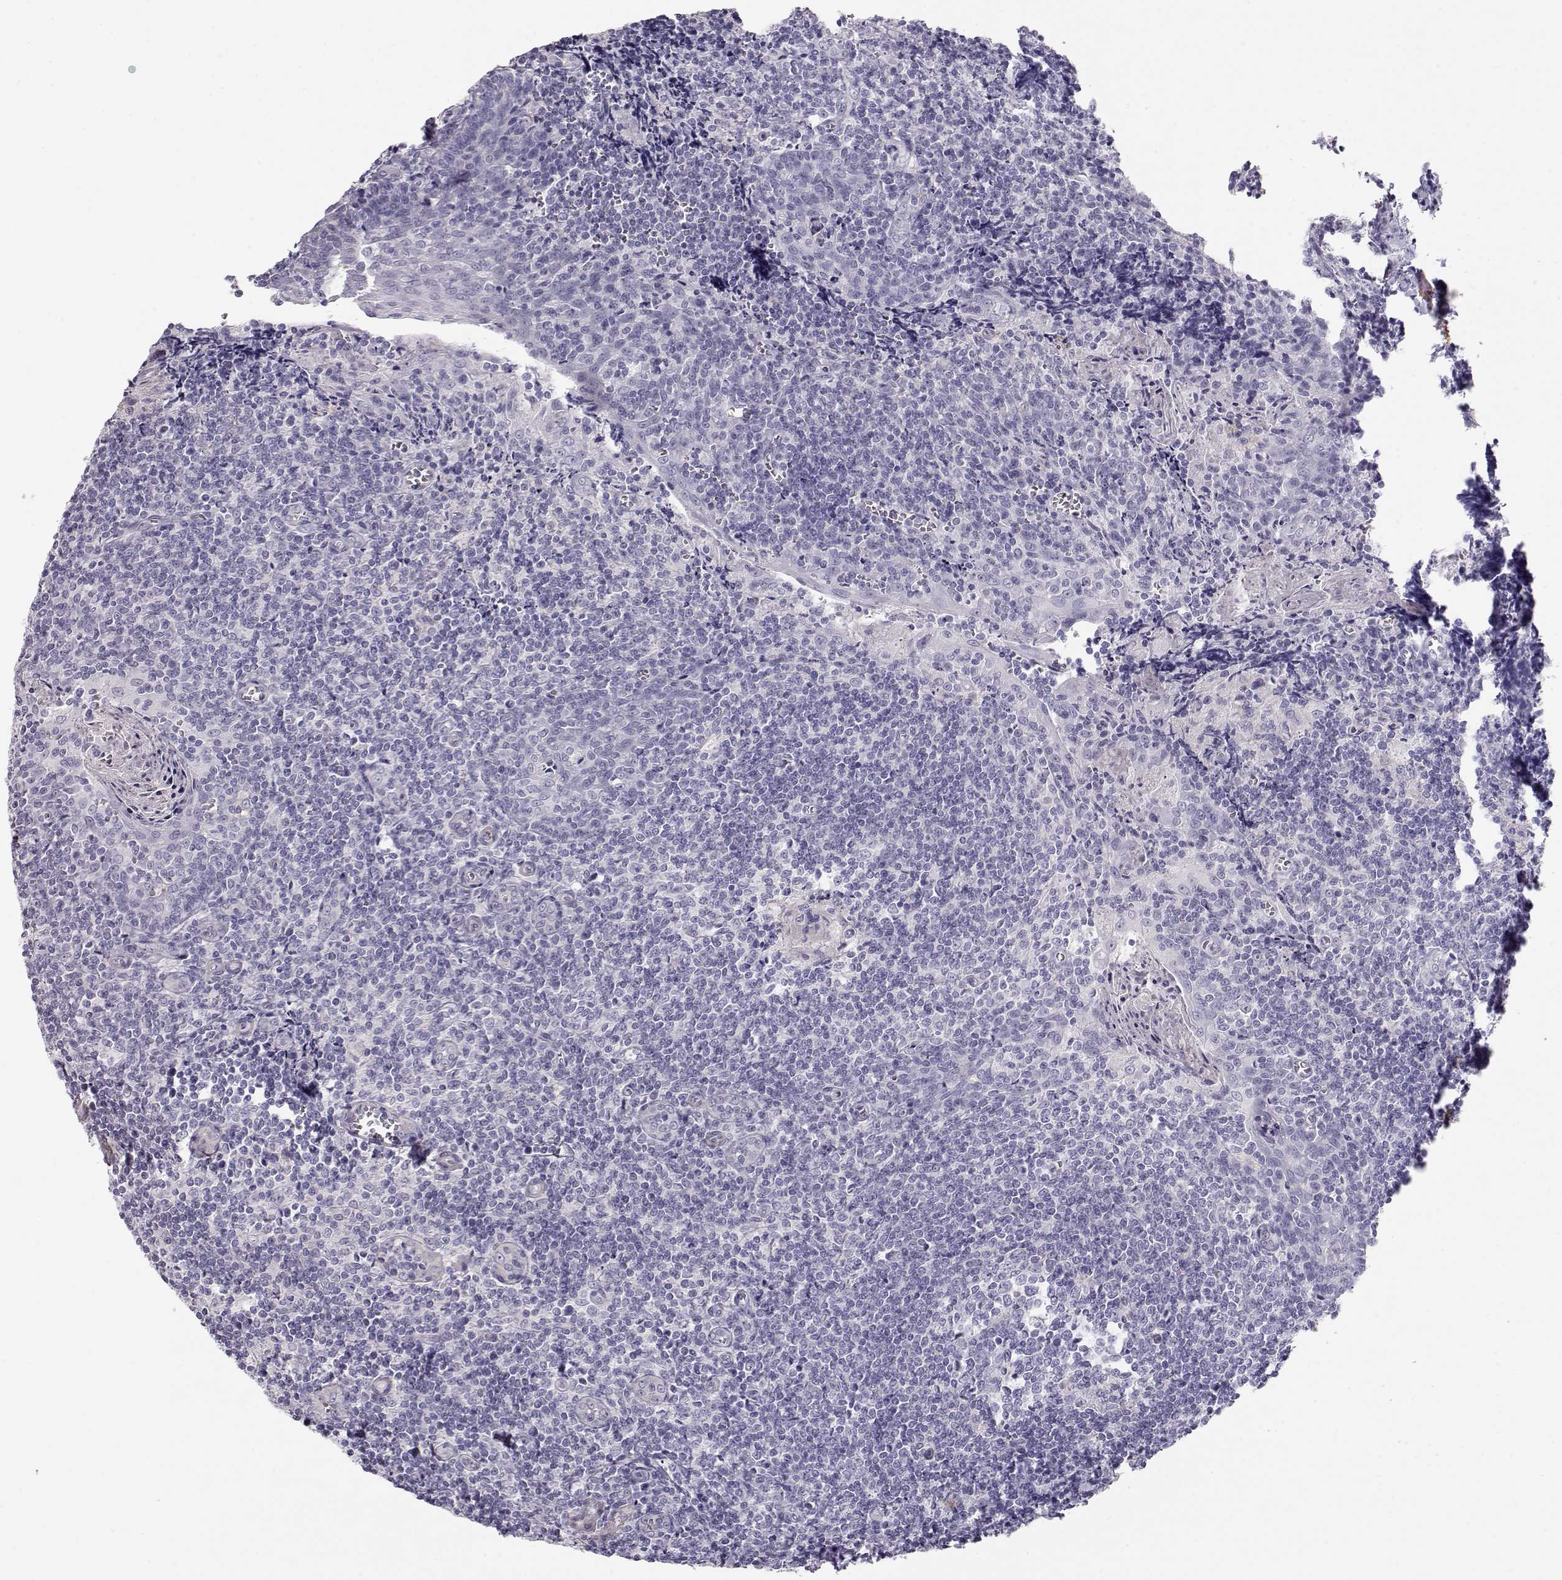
{"staining": {"intensity": "negative", "quantity": "none", "location": "none"}, "tissue": "tonsil", "cell_type": "Germinal center cells", "image_type": "normal", "snomed": [{"axis": "morphology", "description": "Normal tissue, NOS"}, {"axis": "morphology", "description": "Inflammation, NOS"}, {"axis": "topography", "description": "Tonsil"}], "caption": "This is a photomicrograph of immunohistochemistry (IHC) staining of normal tonsil, which shows no expression in germinal center cells. (Stains: DAB immunohistochemistry (IHC) with hematoxylin counter stain, Microscopy: brightfield microscopy at high magnification).", "gene": "SLITRK3", "patient": {"sex": "female", "age": 31}}